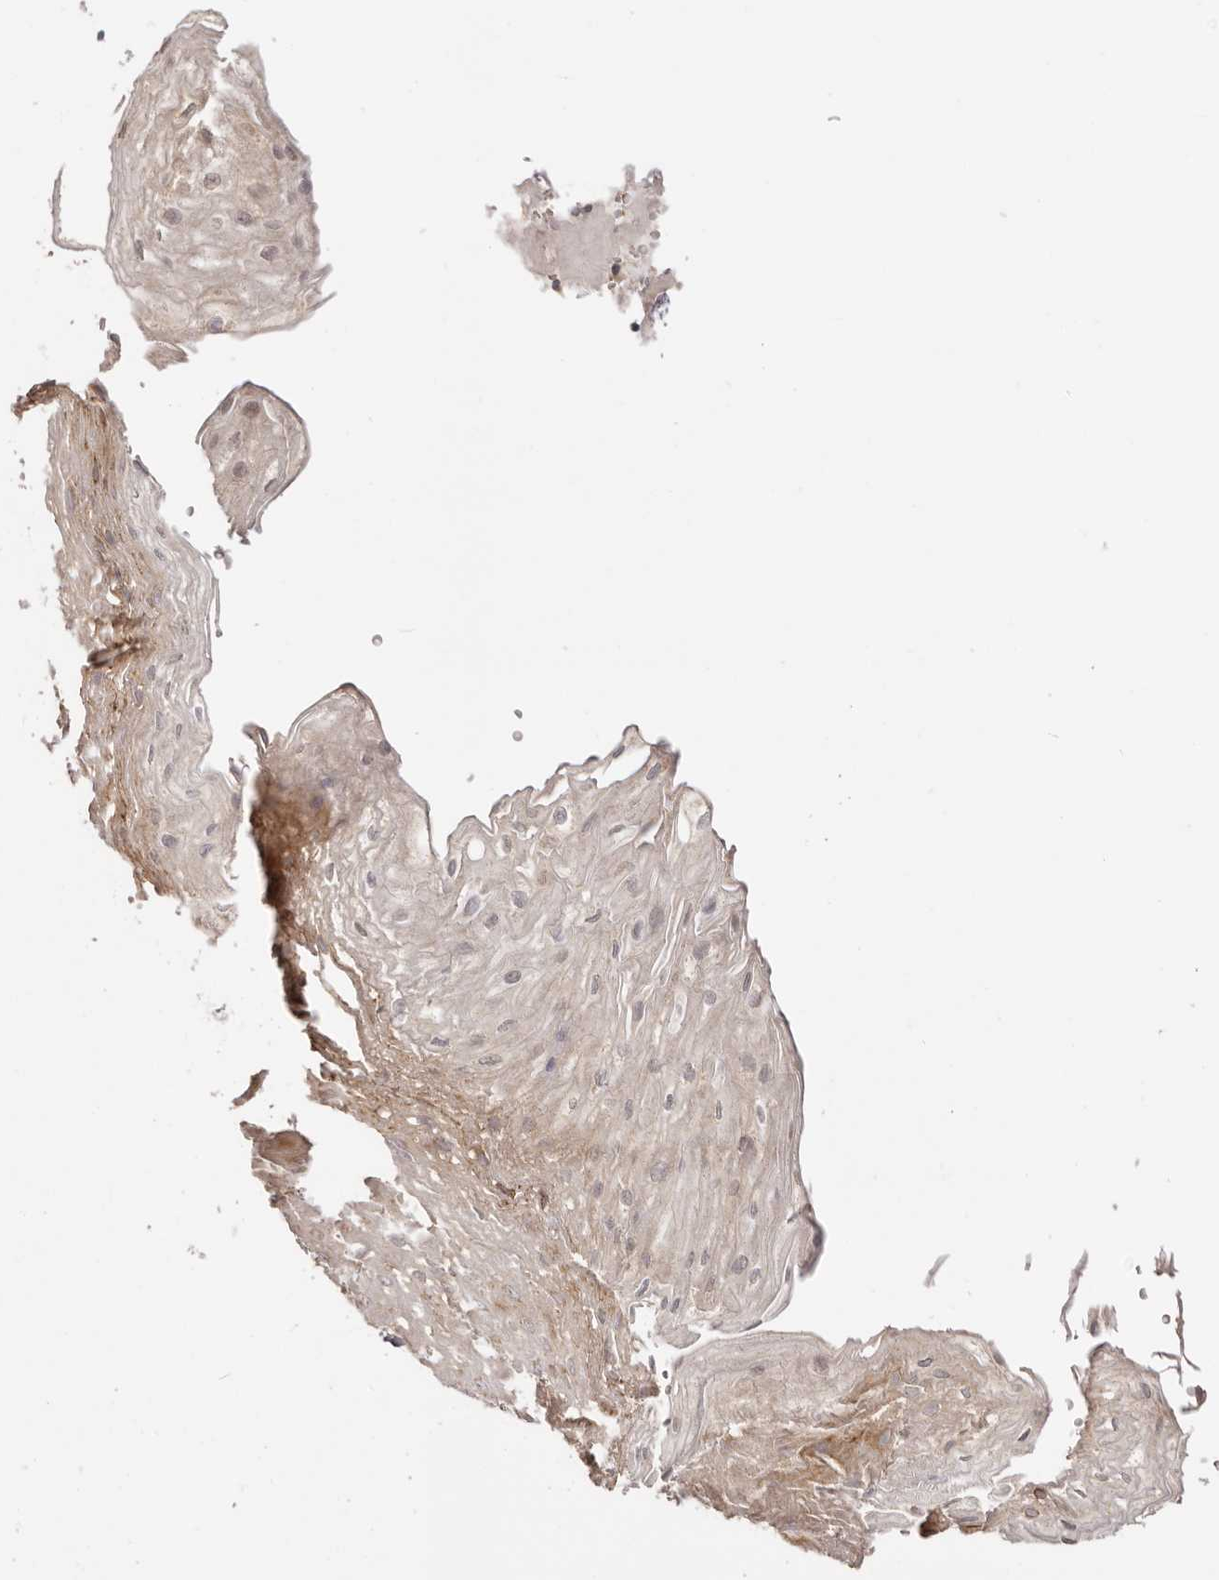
{"staining": {"intensity": "moderate", "quantity": "25%-75%", "location": "cytoplasmic/membranous"}, "tissue": "esophagus", "cell_type": "Squamous epithelial cells", "image_type": "normal", "snomed": [{"axis": "morphology", "description": "Normal tissue, NOS"}, {"axis": "topography", "description": "Esophagus"}], "caption": "Protein staining demonstrates moderate cytoplasmic/membranous staining in approximately 25%-75% of squamous epithelial cells in benign esophagus. (IHC, brightfield microscopy, high magnification).", "gene": "EEF1E1", "patient": {"sex": "female", "age": 66}}